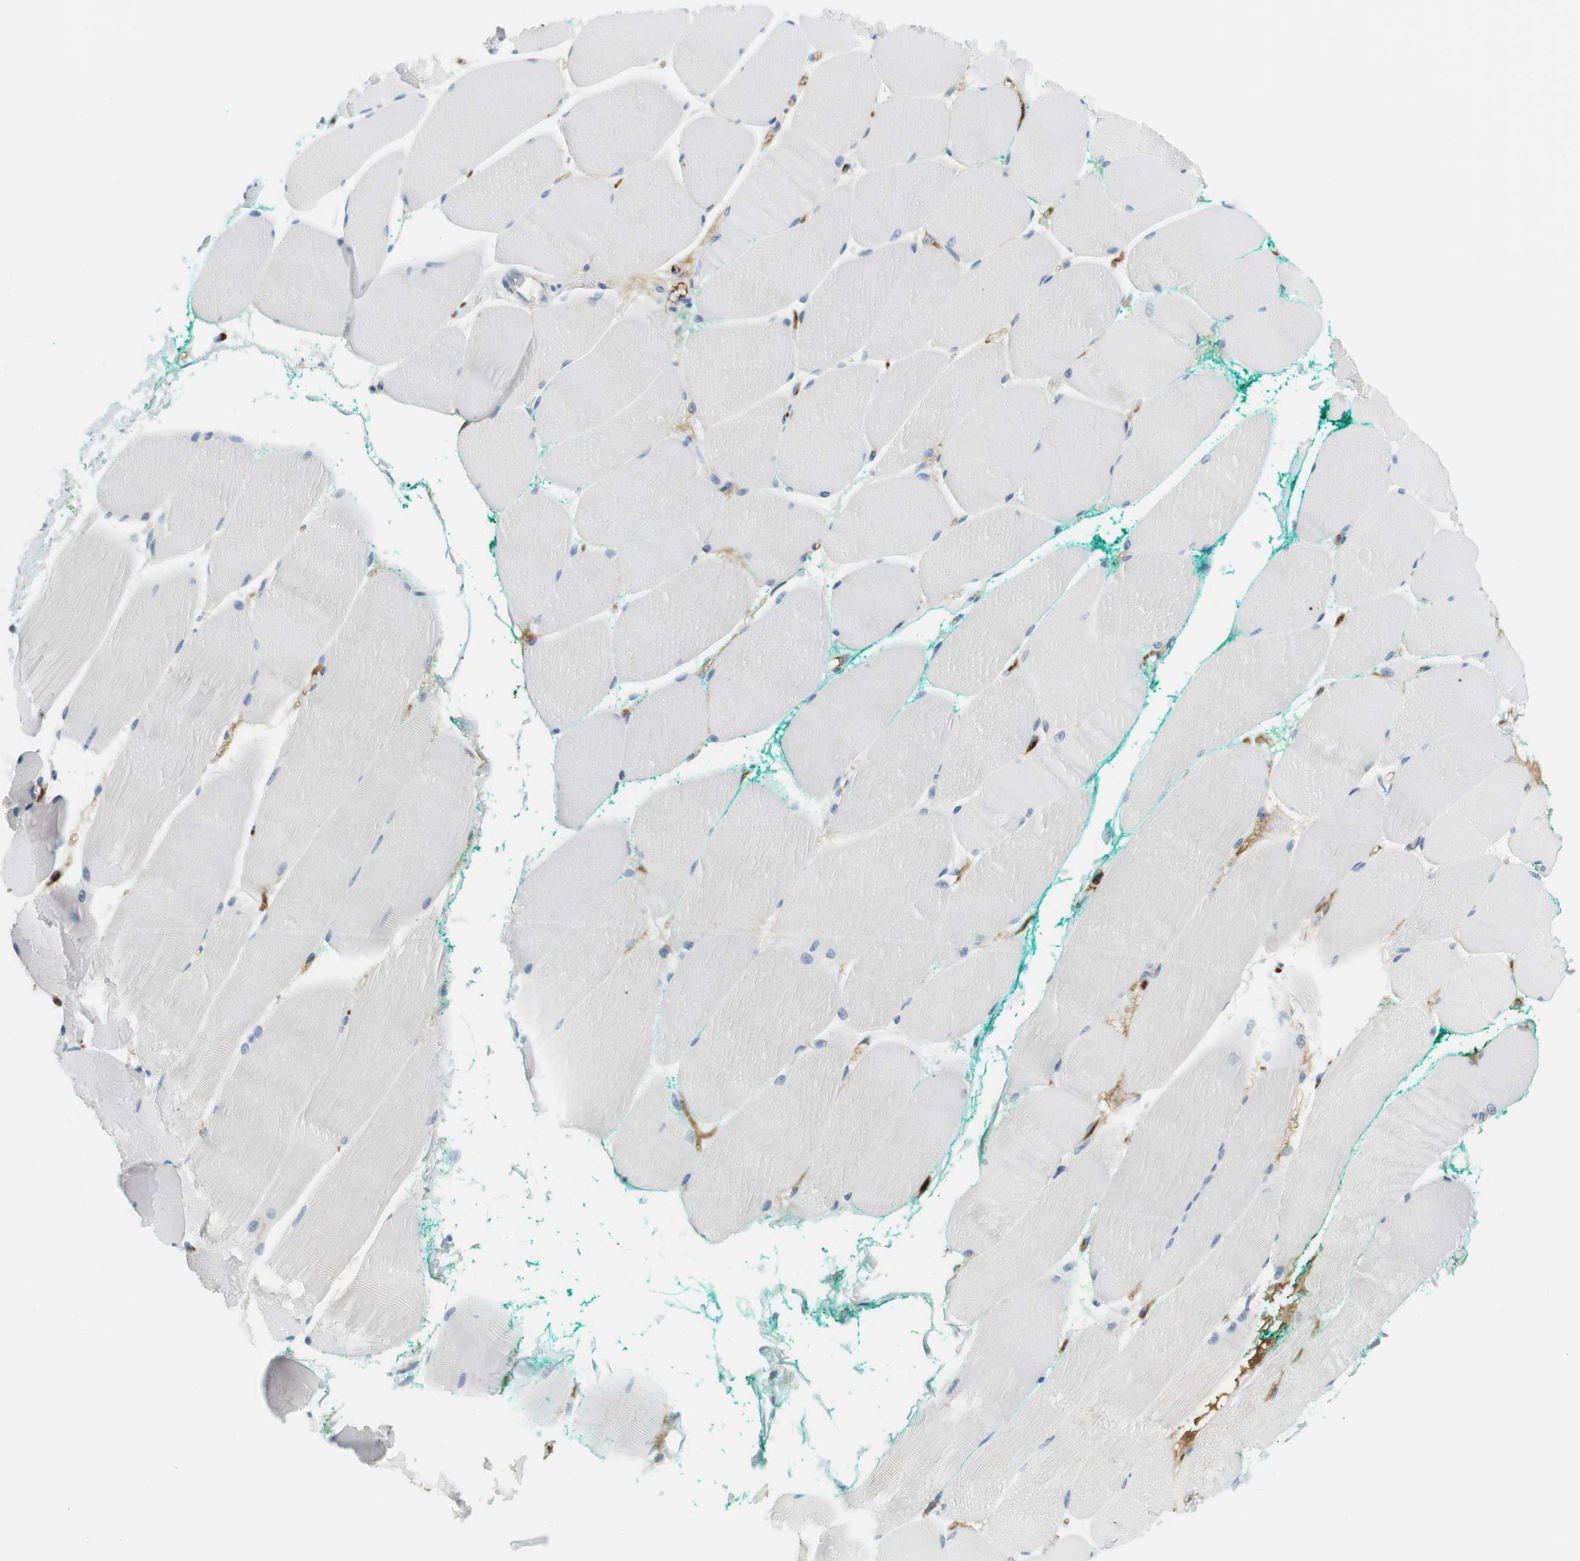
{"staining": {"intensity": "negative", "quantity": "none", "location": "none"}, "tissue": "skeletal muscle", "cell_type": "Myocytes", "image_type": "normal", "snomed": [{"axis": "morphology", "description": "Normal tissue, NOS"}, {"axis": "morphology", "description": "Squamous cell carcinoma, NOS"}, {"axis": "topography", "description": "Skeletal muscle"}], "caption": "Image shows no protein positivity in myocytes of benign skeletal muscle.", "gene": "APOB", "patient": {"sex": "male", "age": 51}}